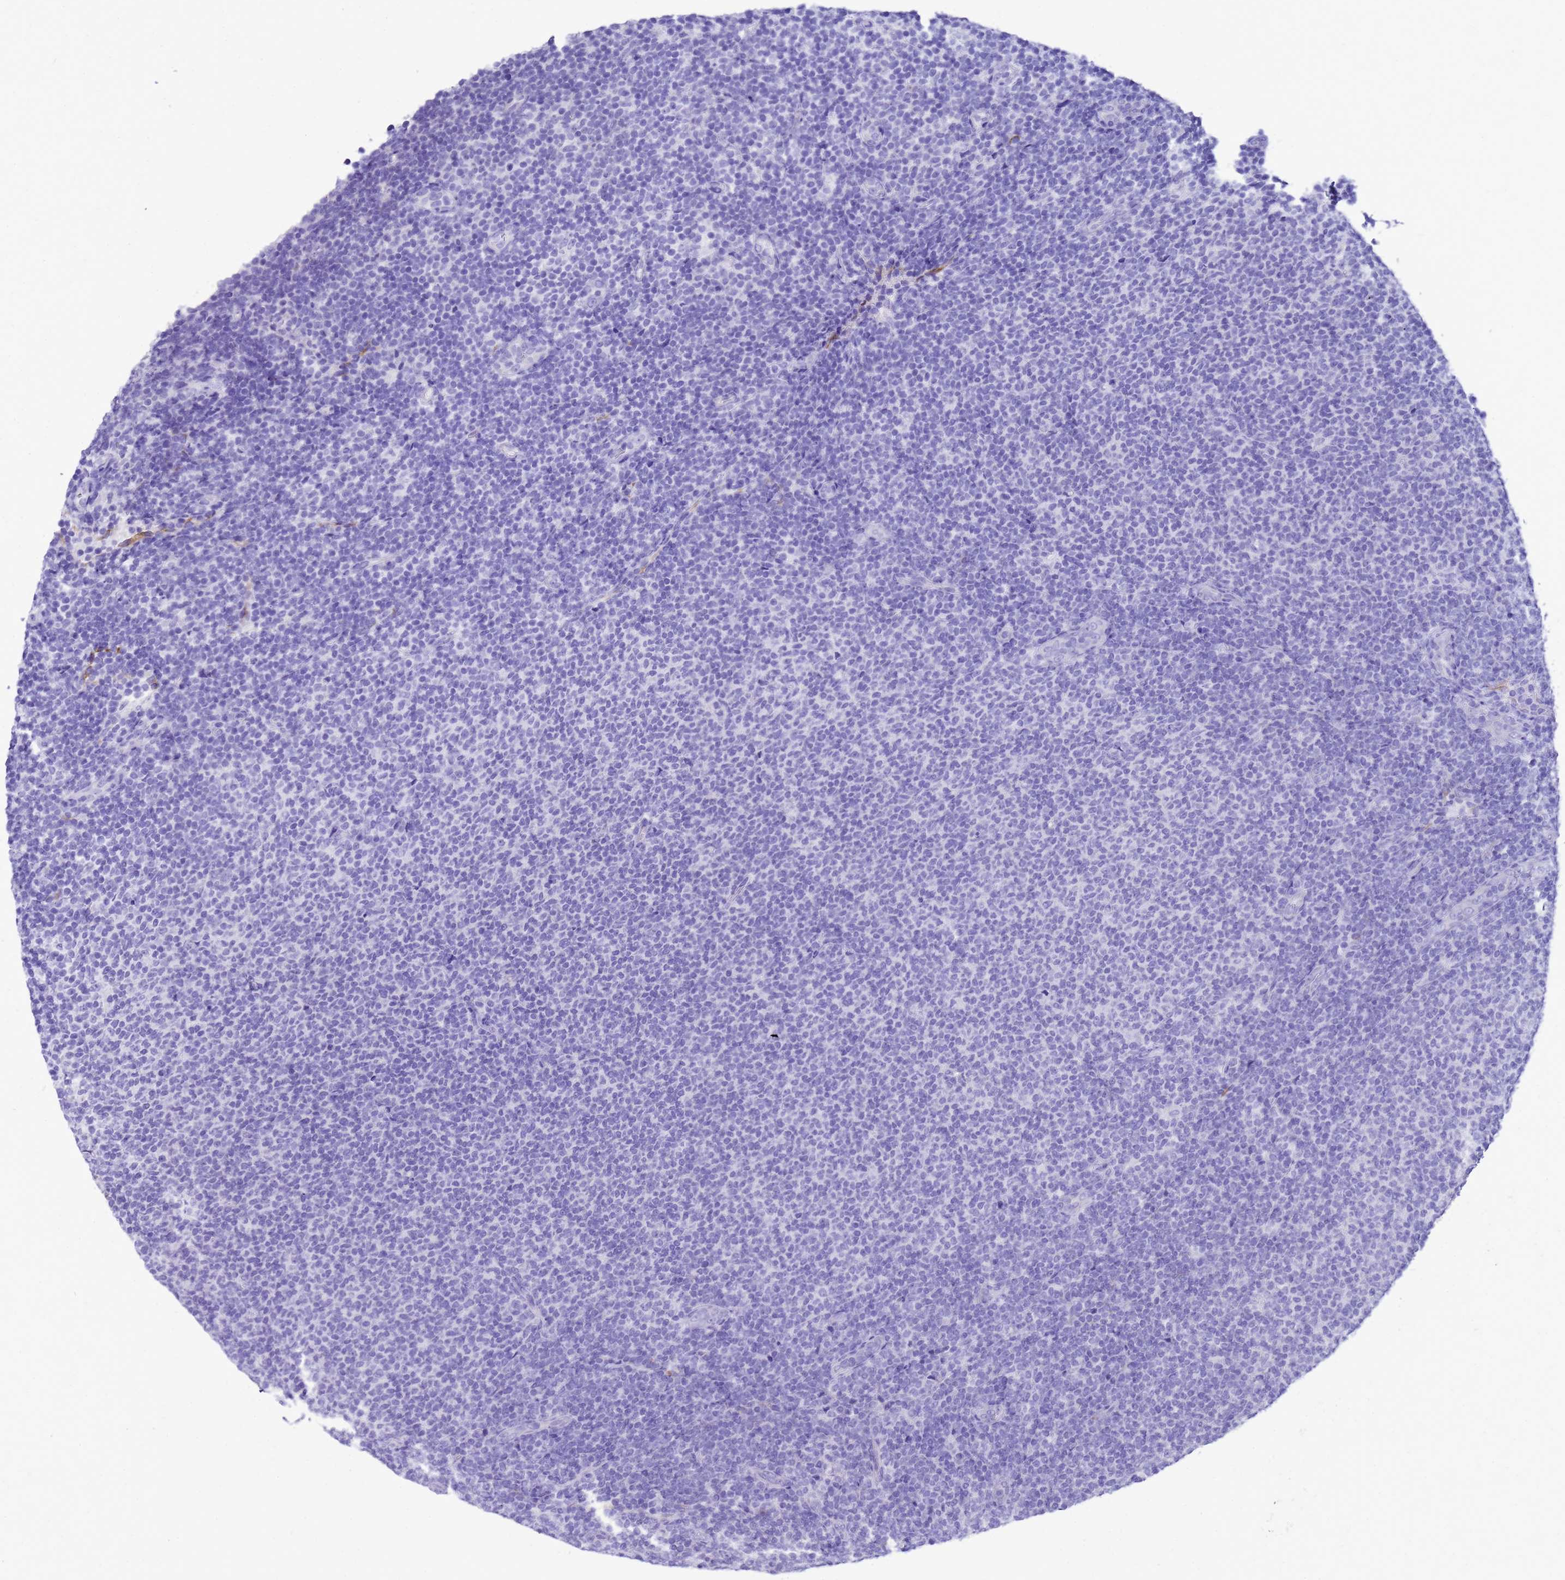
{"staining": {"intensity": "negative", "quantity": "none", "location": "none"}, "tissue": "lymphoma", "cell_type": "Tumor cells", "image_type": "cancer", "snomed": [{"axis": "morphology", "description": "Malignant lymphoma, non-Hodgkin's type, Low grade"}, {"axis": "topography", "description": "Lymph node"}], "caption": "Lymphoma stained for a protein using immunohistochemistry displays no positivity tumor cells.", "gene": "BEST2", "patient": {"sex": "male", "age": 66}}